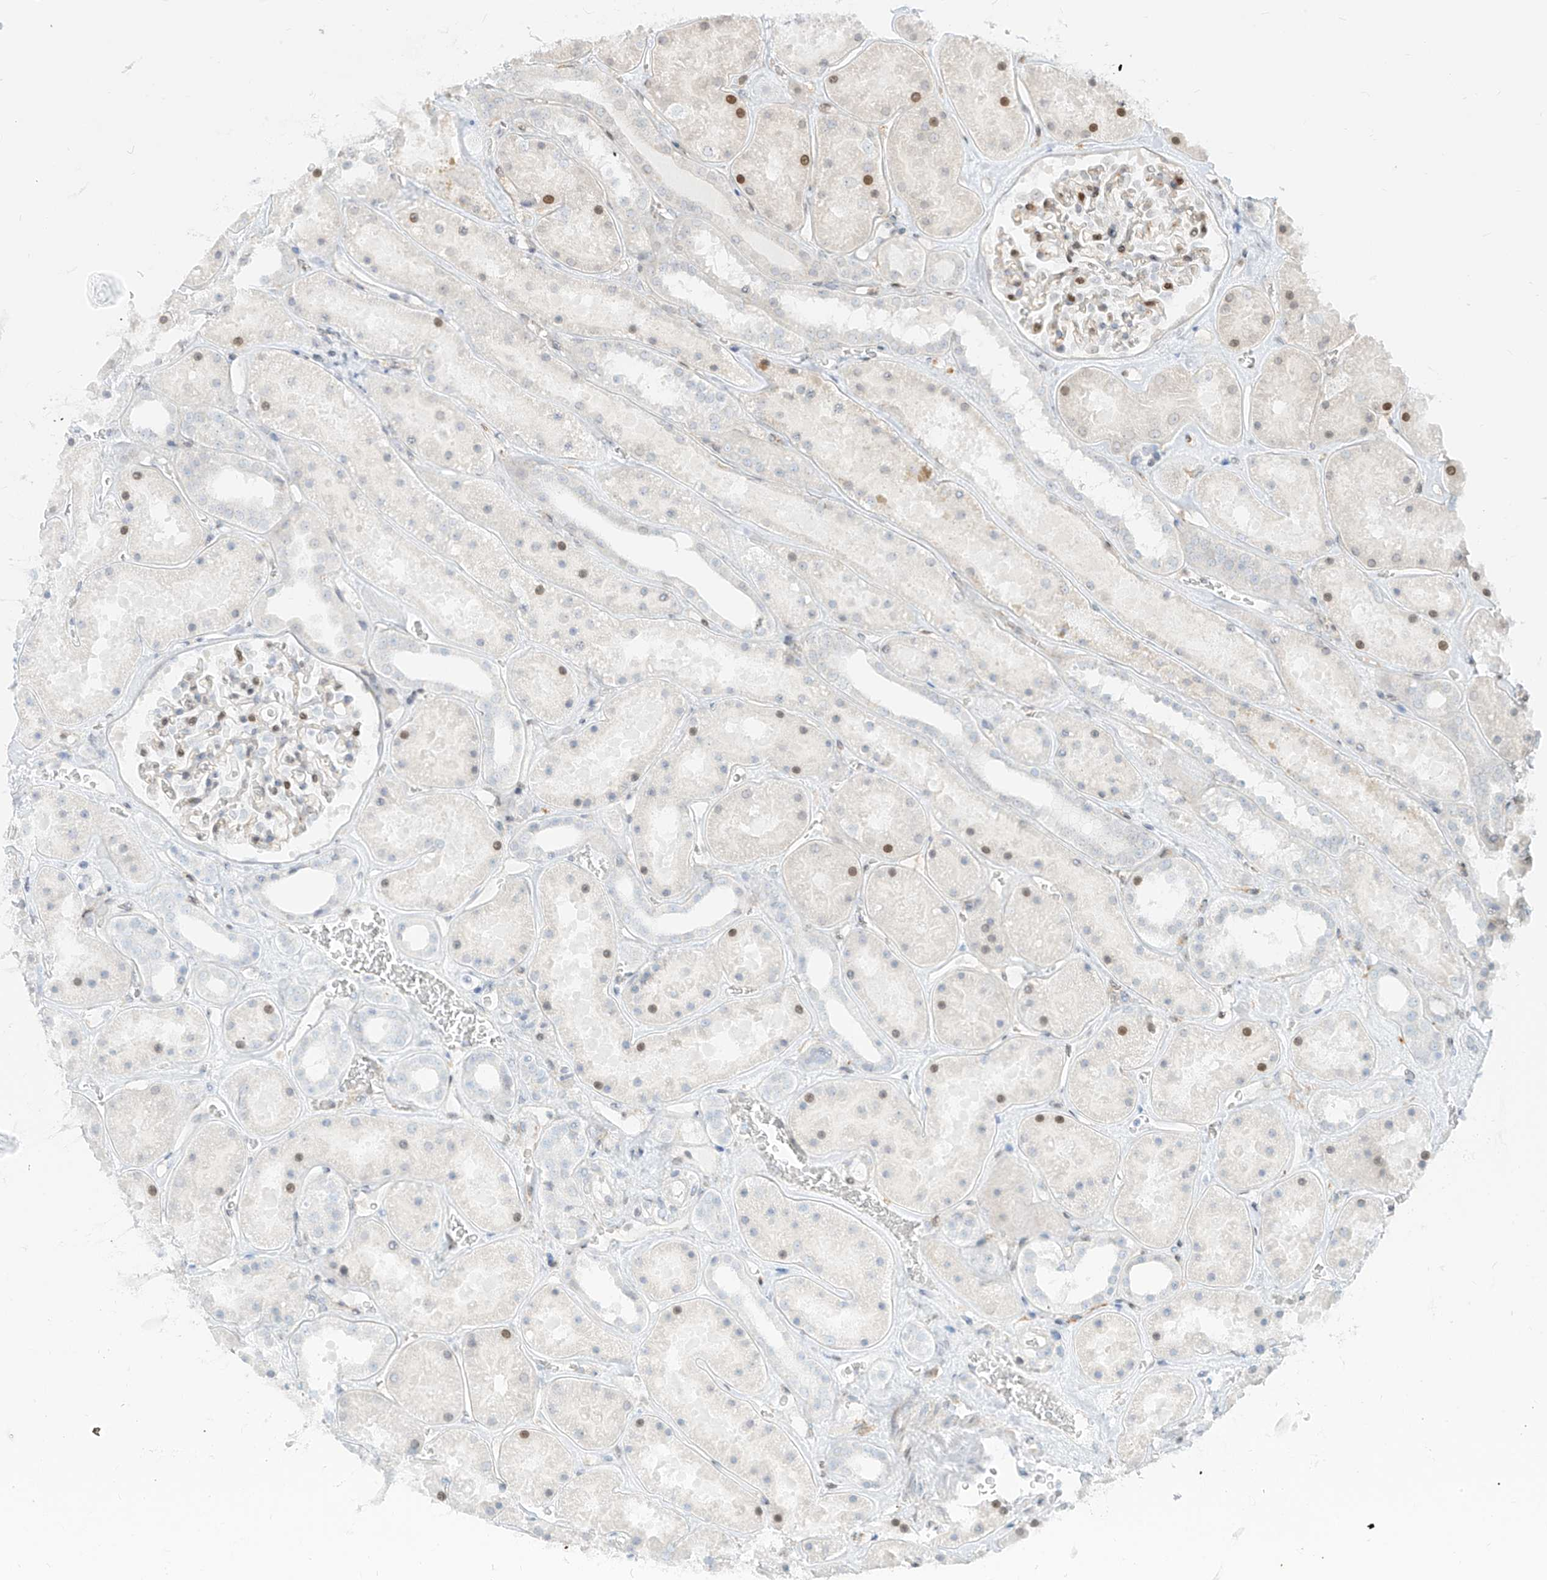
{"staining": {"intensity": "moderate", "quantity": "<25%", "location": "nuclear"}, "tissue": "kidney", "cell_type": "Cells in glomeruli", "image_type": "normal", "snomed": [{"axis": "morphology", "description": "Normal tissue, NOS"}, {"axis": "topography", "description": "Kidney"}], "caption": "Protein expression analysis of unremarkable kidney exhibits moderate nuclear staining in approximately <25% of cells in glomeruli. (IHC, brightfield microscopy, high magnification).", "gene": "NHSL1", "patient": {"sex": "female", "age": 41}}